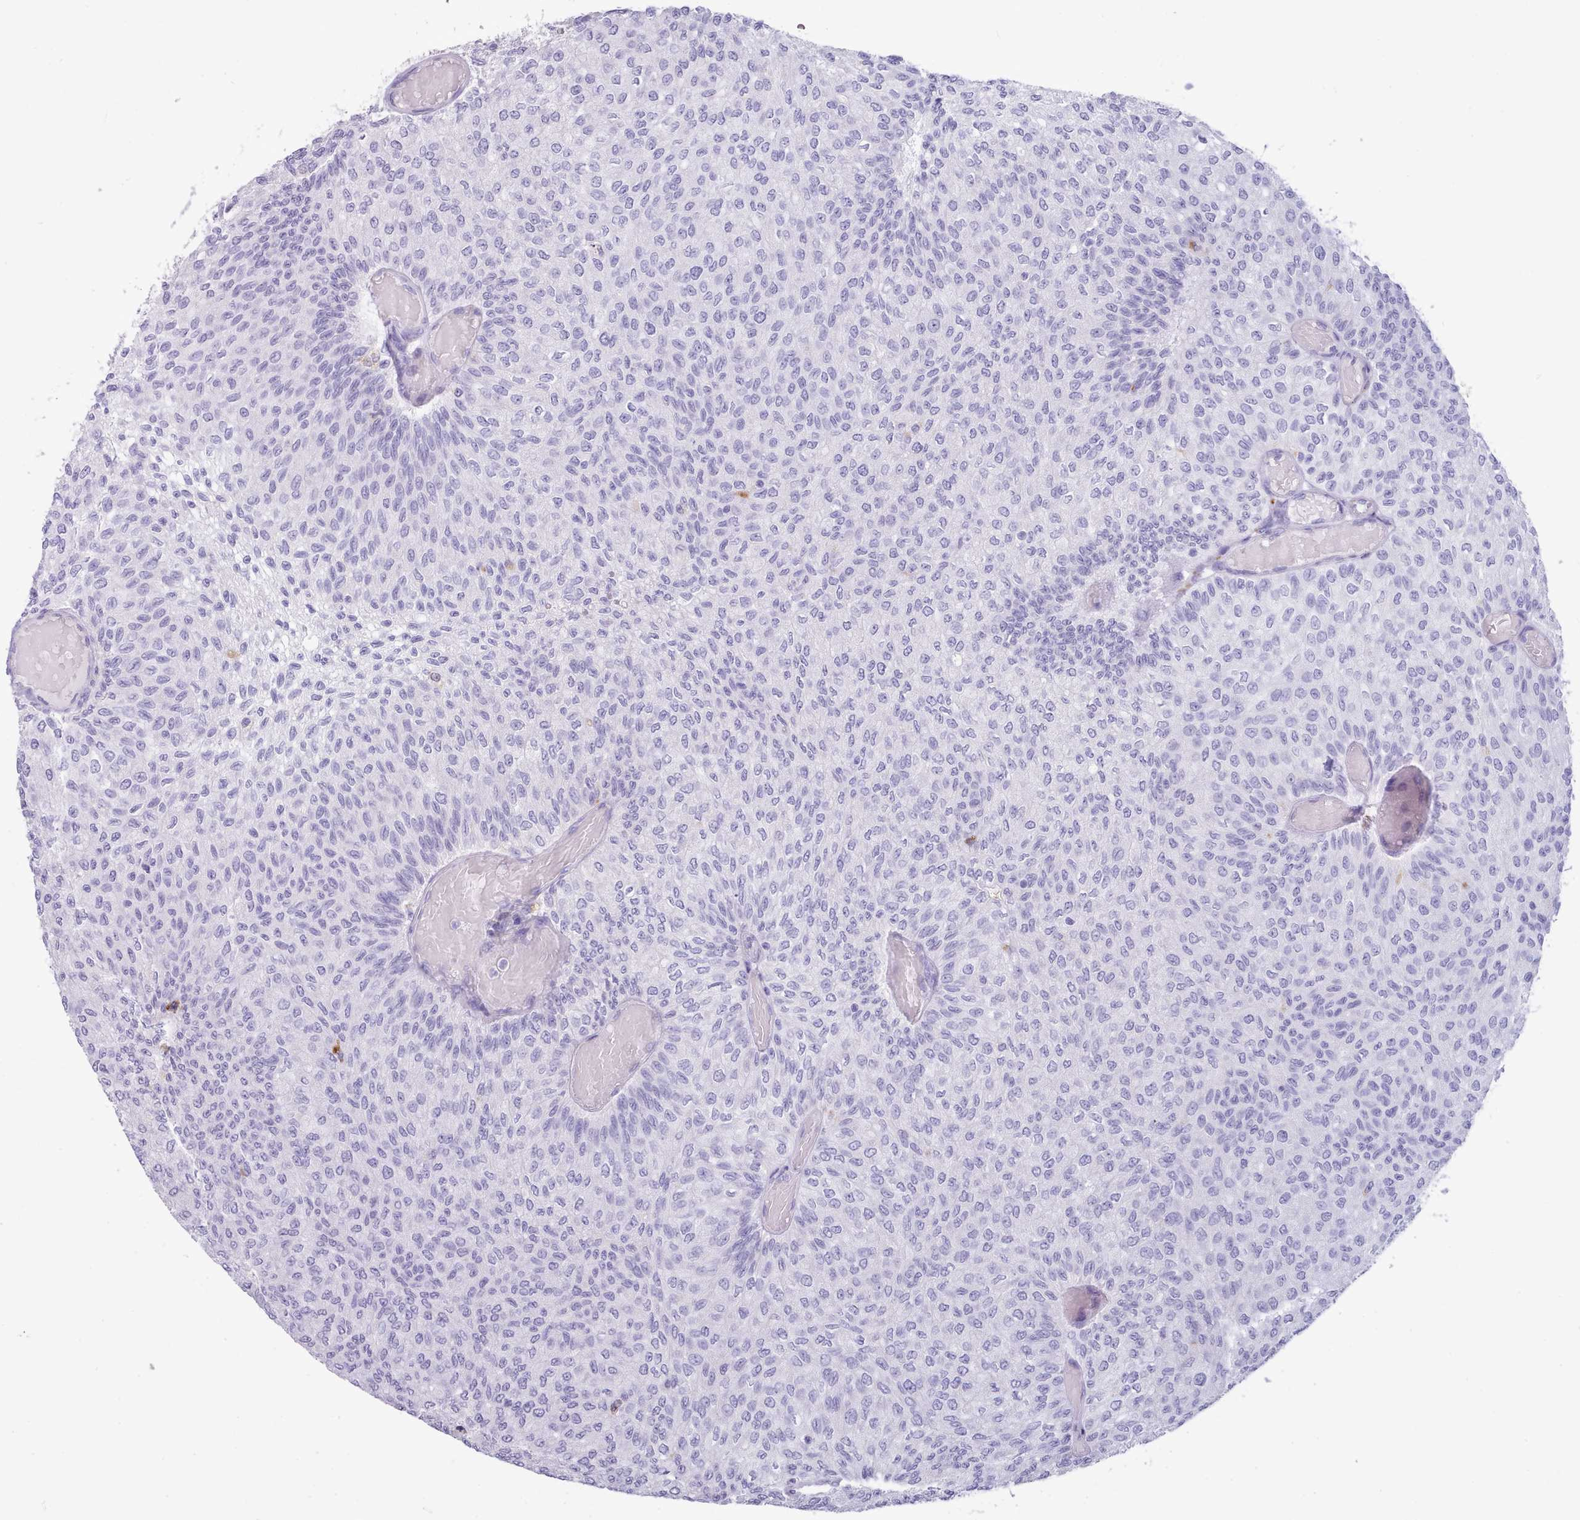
{"staining": {"intensity": "negative", "quantity": "none", "location": "none"}, "tissue": "urothelial cancer", "cell_type": "Tumor cells", "image_type": "cancer", "snomed": [{"axis": "morphology", "description": "Urothelial carcinoma, Low grade"}, {"axis": "topography", "description": "Urinary bladder"}], "caption": "Urothelial cancer was stained to show a protein in brown. There is no significant staining in tumor cells.", "gene": "GAA", "patient": {"sex": "male", "age": 78}}